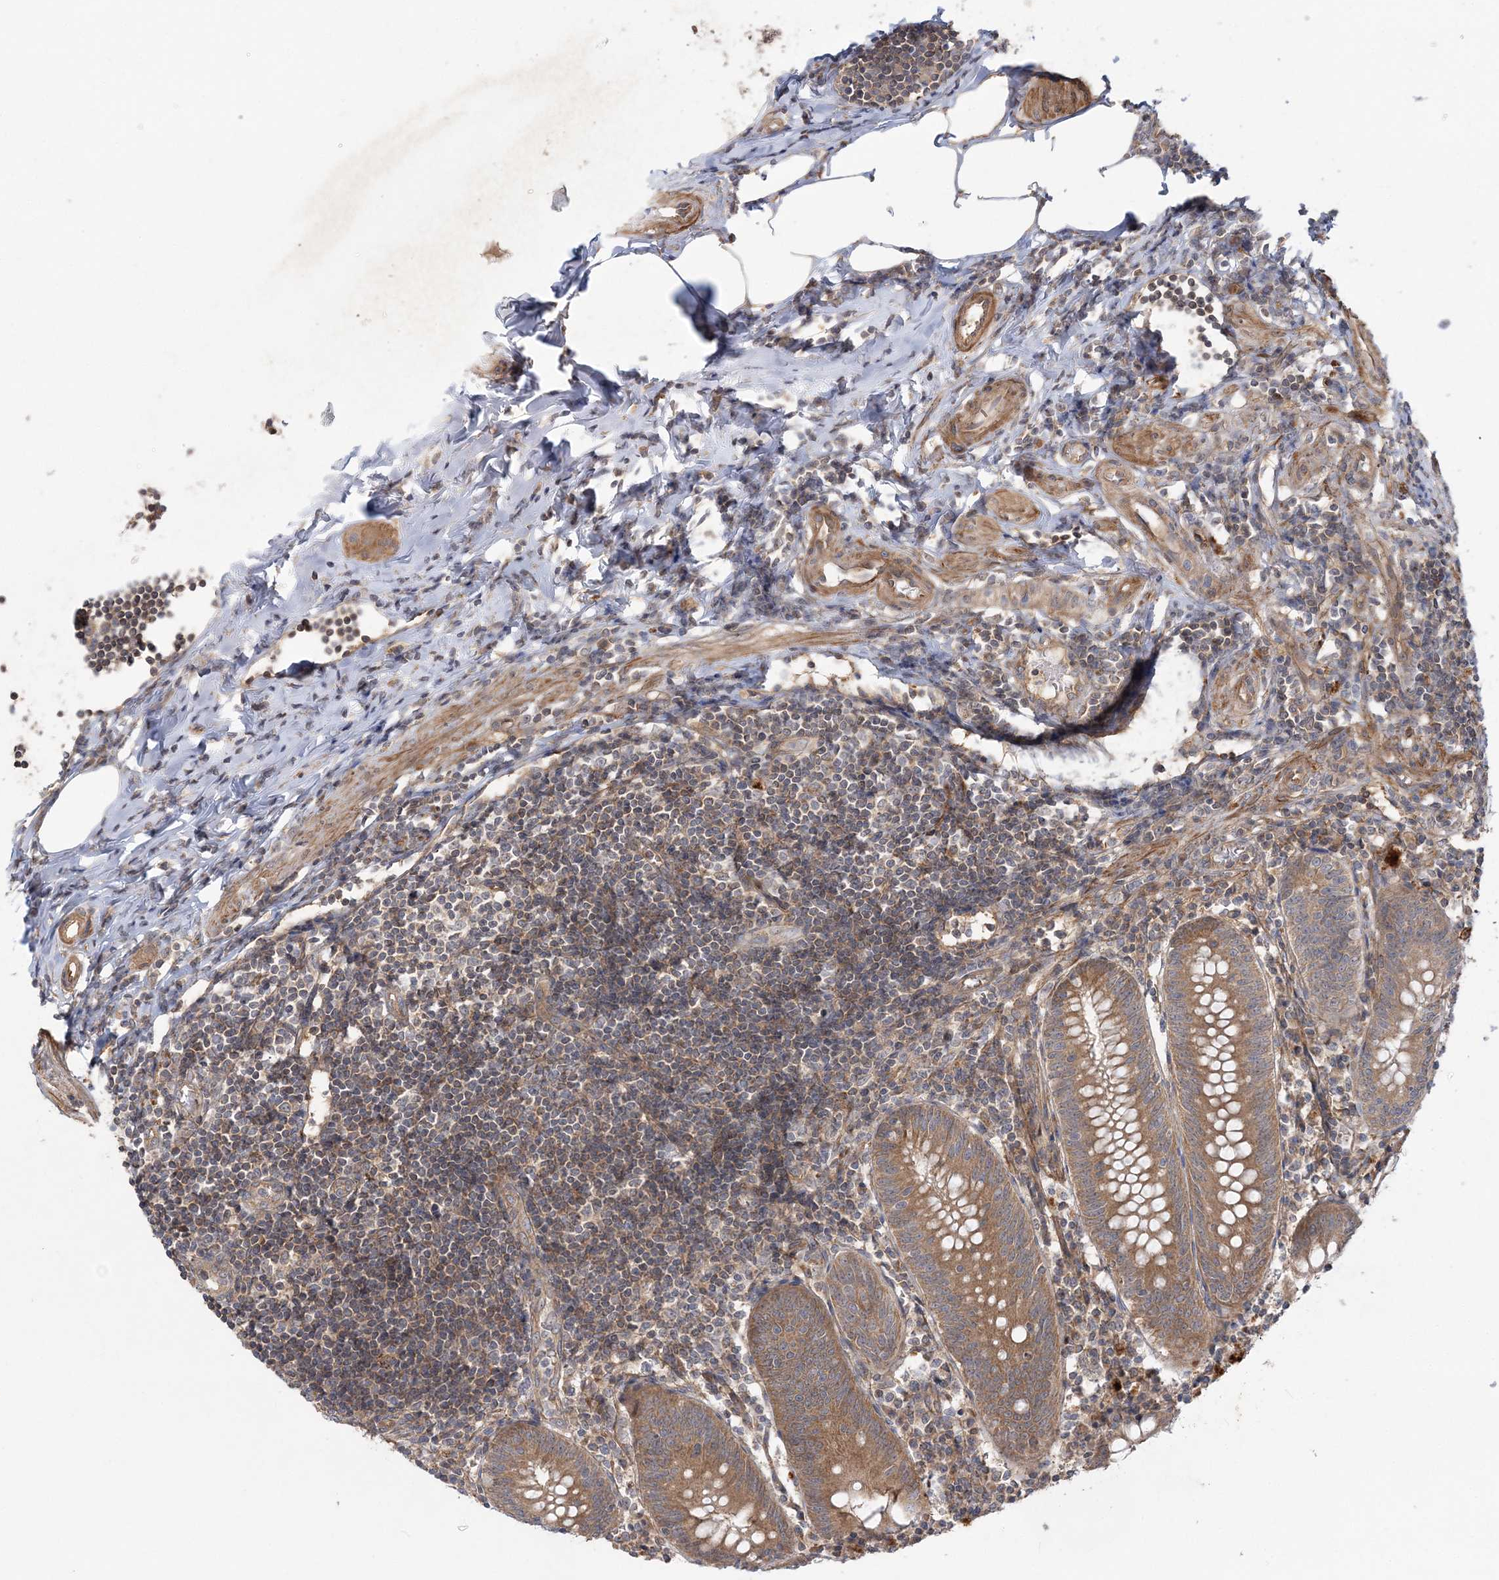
{"staining": {"intensity": "moderate", "quantity": ">75%", "location": "cytoplasmic/membranous"}, "tissue": "appendix", "cell_type": "Glandular cells", "image_type": "normal", "snomed": [{"axis": "morphology", "description": "Normal tissue, NOS"}, {"axis": "topography", "description": "Appendix"}], "caption": "Moderate cytoplasmic/membranous protein staining is seen in approximately >75% of glandular cells in appendix.", "gene": "MOCS2", "patient": {"sex": "female", "age": 54}}